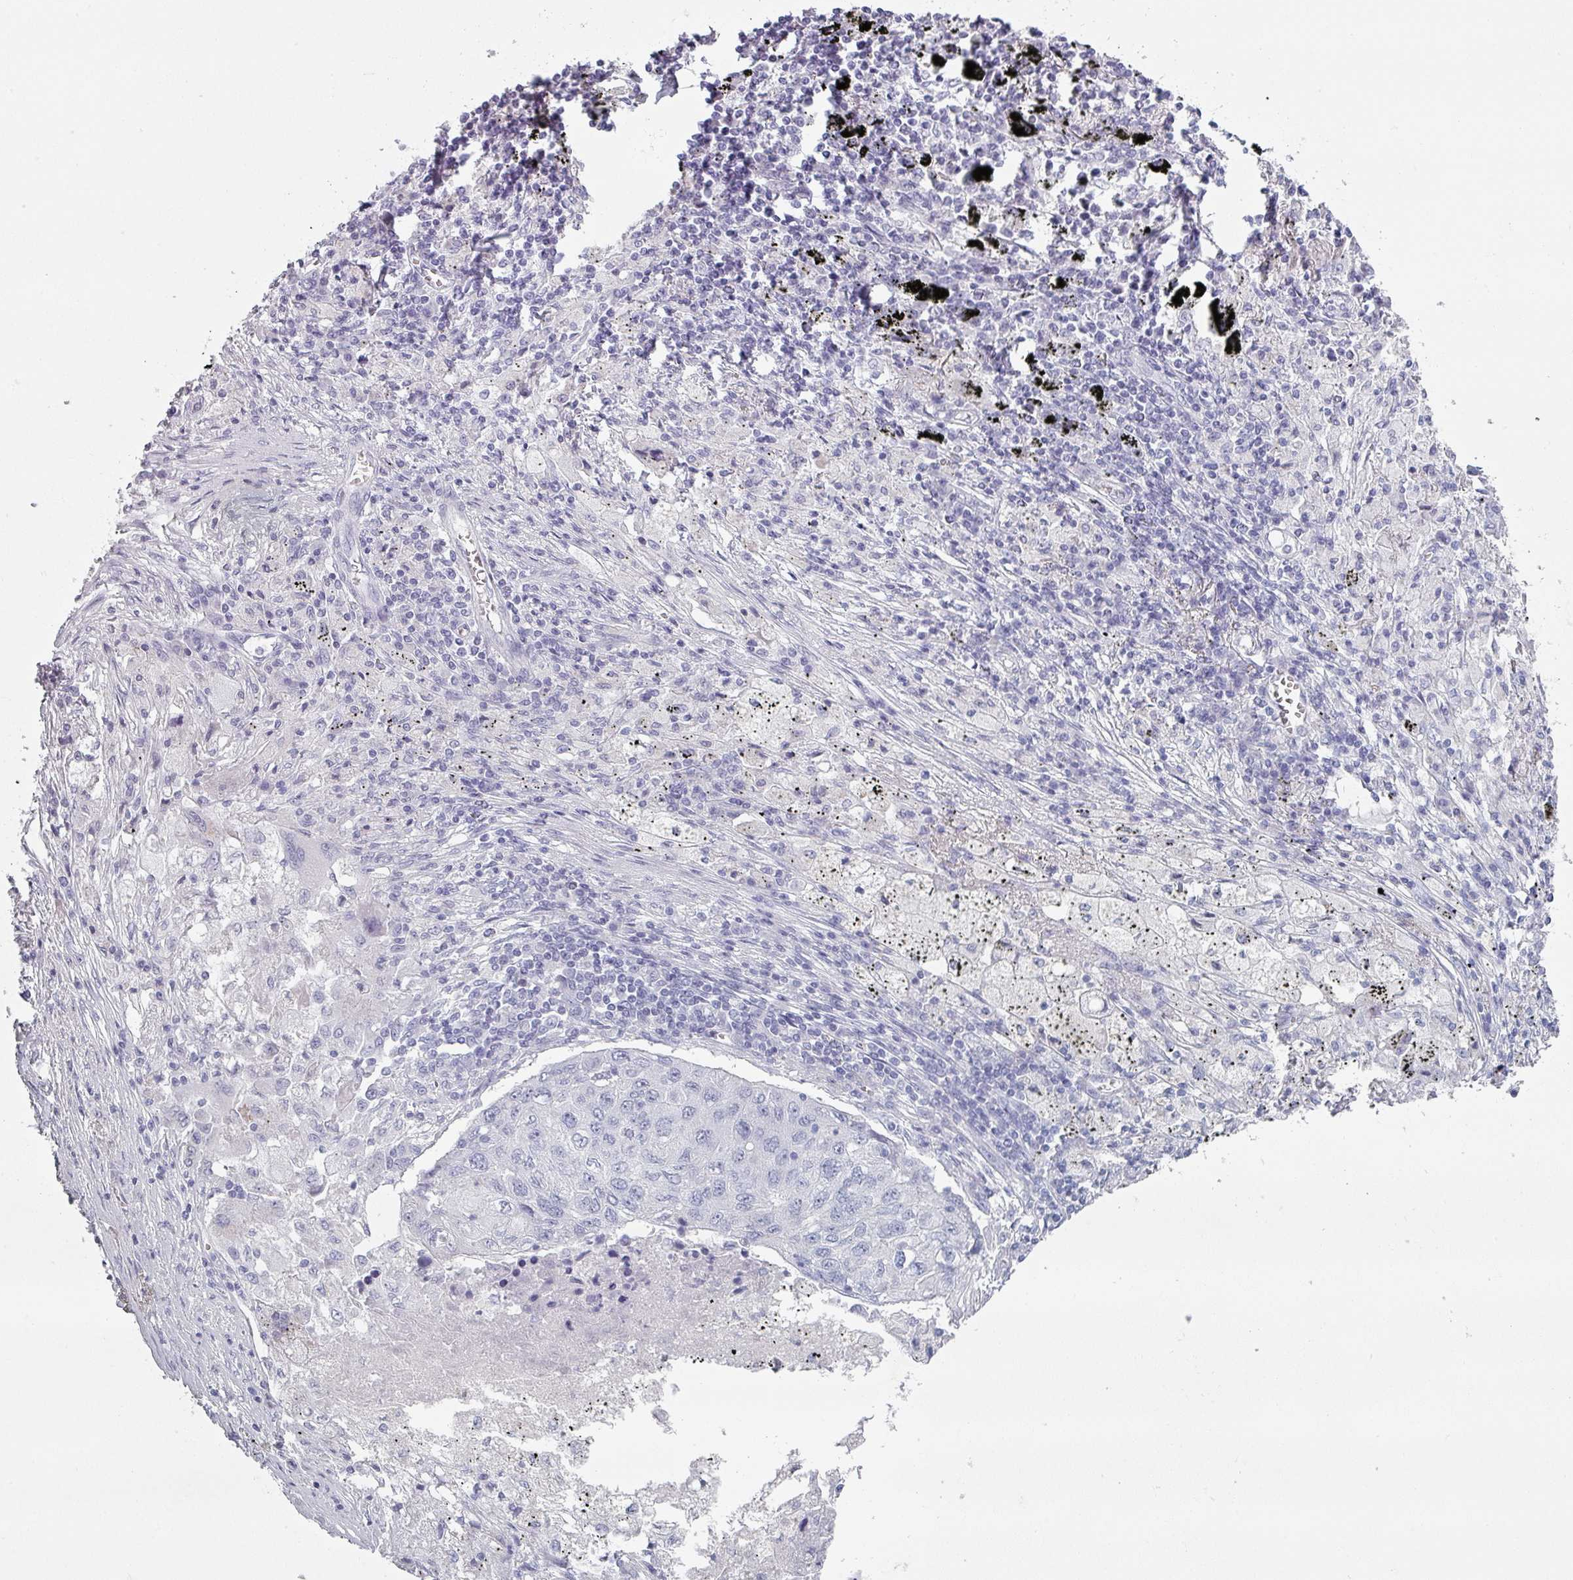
{"staining": {"intensity": "negative", "quantity": "none", "location": "none"}, "tissue": "lung cancer", "cell_type": "Tumor cells", "image_type": "cancer", "snomed": [{"axis": "morphology", "description": "Squamous cell carcinoma, NOS"}, {"axis": "topography", "description": "Lung"}], "caption": "High magnification brightfield microscopy of squamous cell carcinoma (lung) stained with DAB (brown) and counterstained with hematoxylin (blue): tumor cells show no significant expression.", "gene": "SLC35G2", "patient": {"sex": "female", "age": 63}}